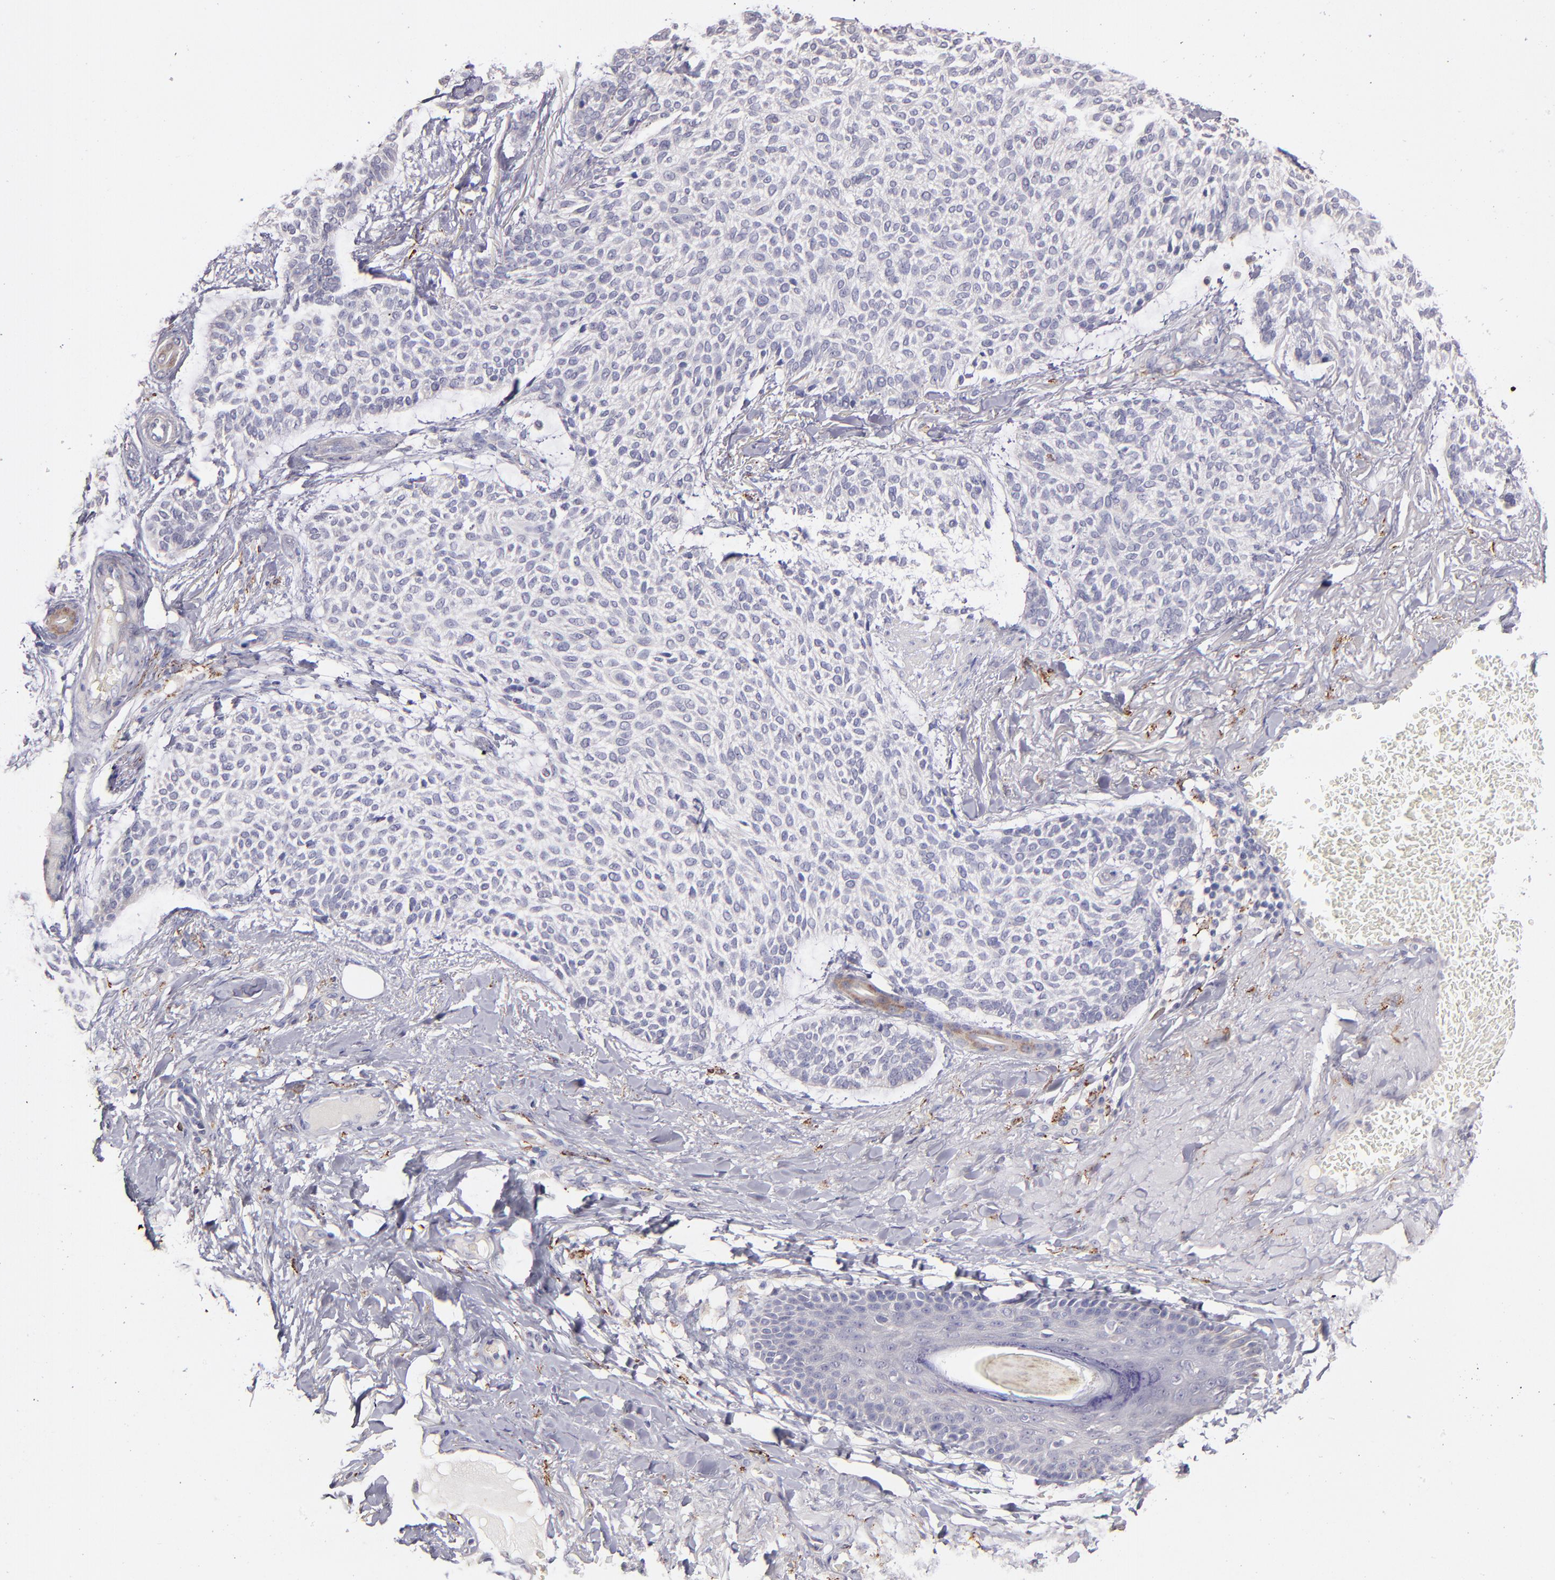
{"staining": {"intensity": "negative", "quantity": "none", "location": "none"}, "tissue": "skin cancer", "cell_type": "Tumor cells", "image_type": "cancer", "snomed": [{"axis": "morphology", "description": "Normal tissue, NOS"}, {"axis": "morphology", "description": "Basal cell carcinoma"}, {"axis": "topography", "description": "Skin"}], "caption": "Immunohistochemical staining of human skin basal cell carcinoma demonstrates no significant expression in tumor cells. (DAB (3,3'-diaminobenzidine) immunohistochemistry (IHC) with hematoxylin counter stain).", "gene": "GLDC", "patient": {"sex": "female", "age": 70}}